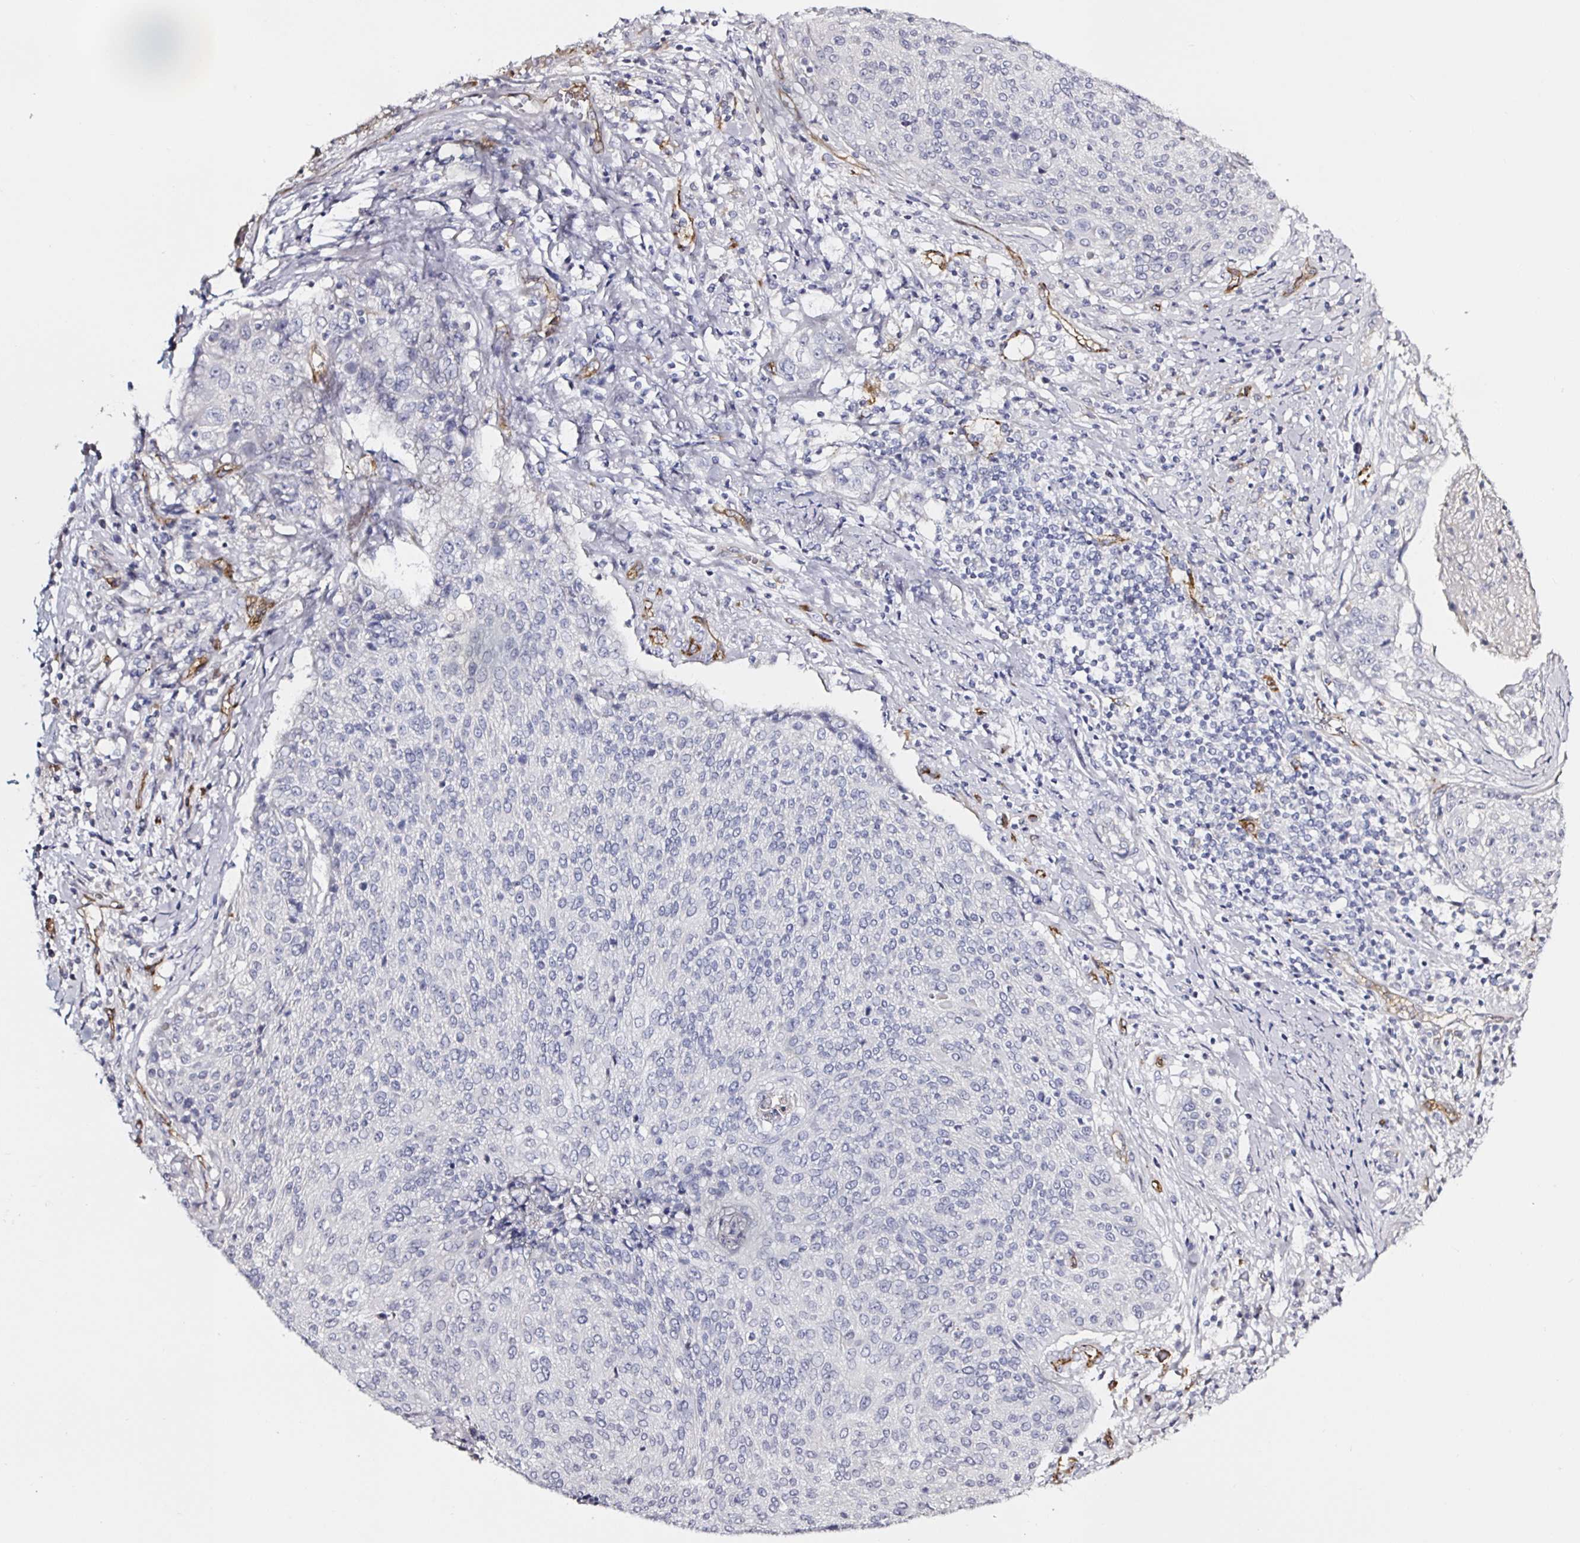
{"staining": {"intensity": "negative", "quantity": "none", "location": "none"}, "tissue": "cervical cancer", "cell_type": "Tumor cells", "image_type": "cancer", "snomed": [{"axis": "morphology", "description": "Squamous cell carcinoma, NOS"}, {"axis": "topography", "description": "Cervix"}], "caption": "There is no significant staining in tumor cells of cervical cancer (squamous cell carcinoma). (DAB (3,3'-diaminobenzidine) immunohistochemistry (IHC) visualized using brightfield microscopy, high magnification).", "gene": "ACSBG2", "patient": {"sex": "female", "age": 31}}